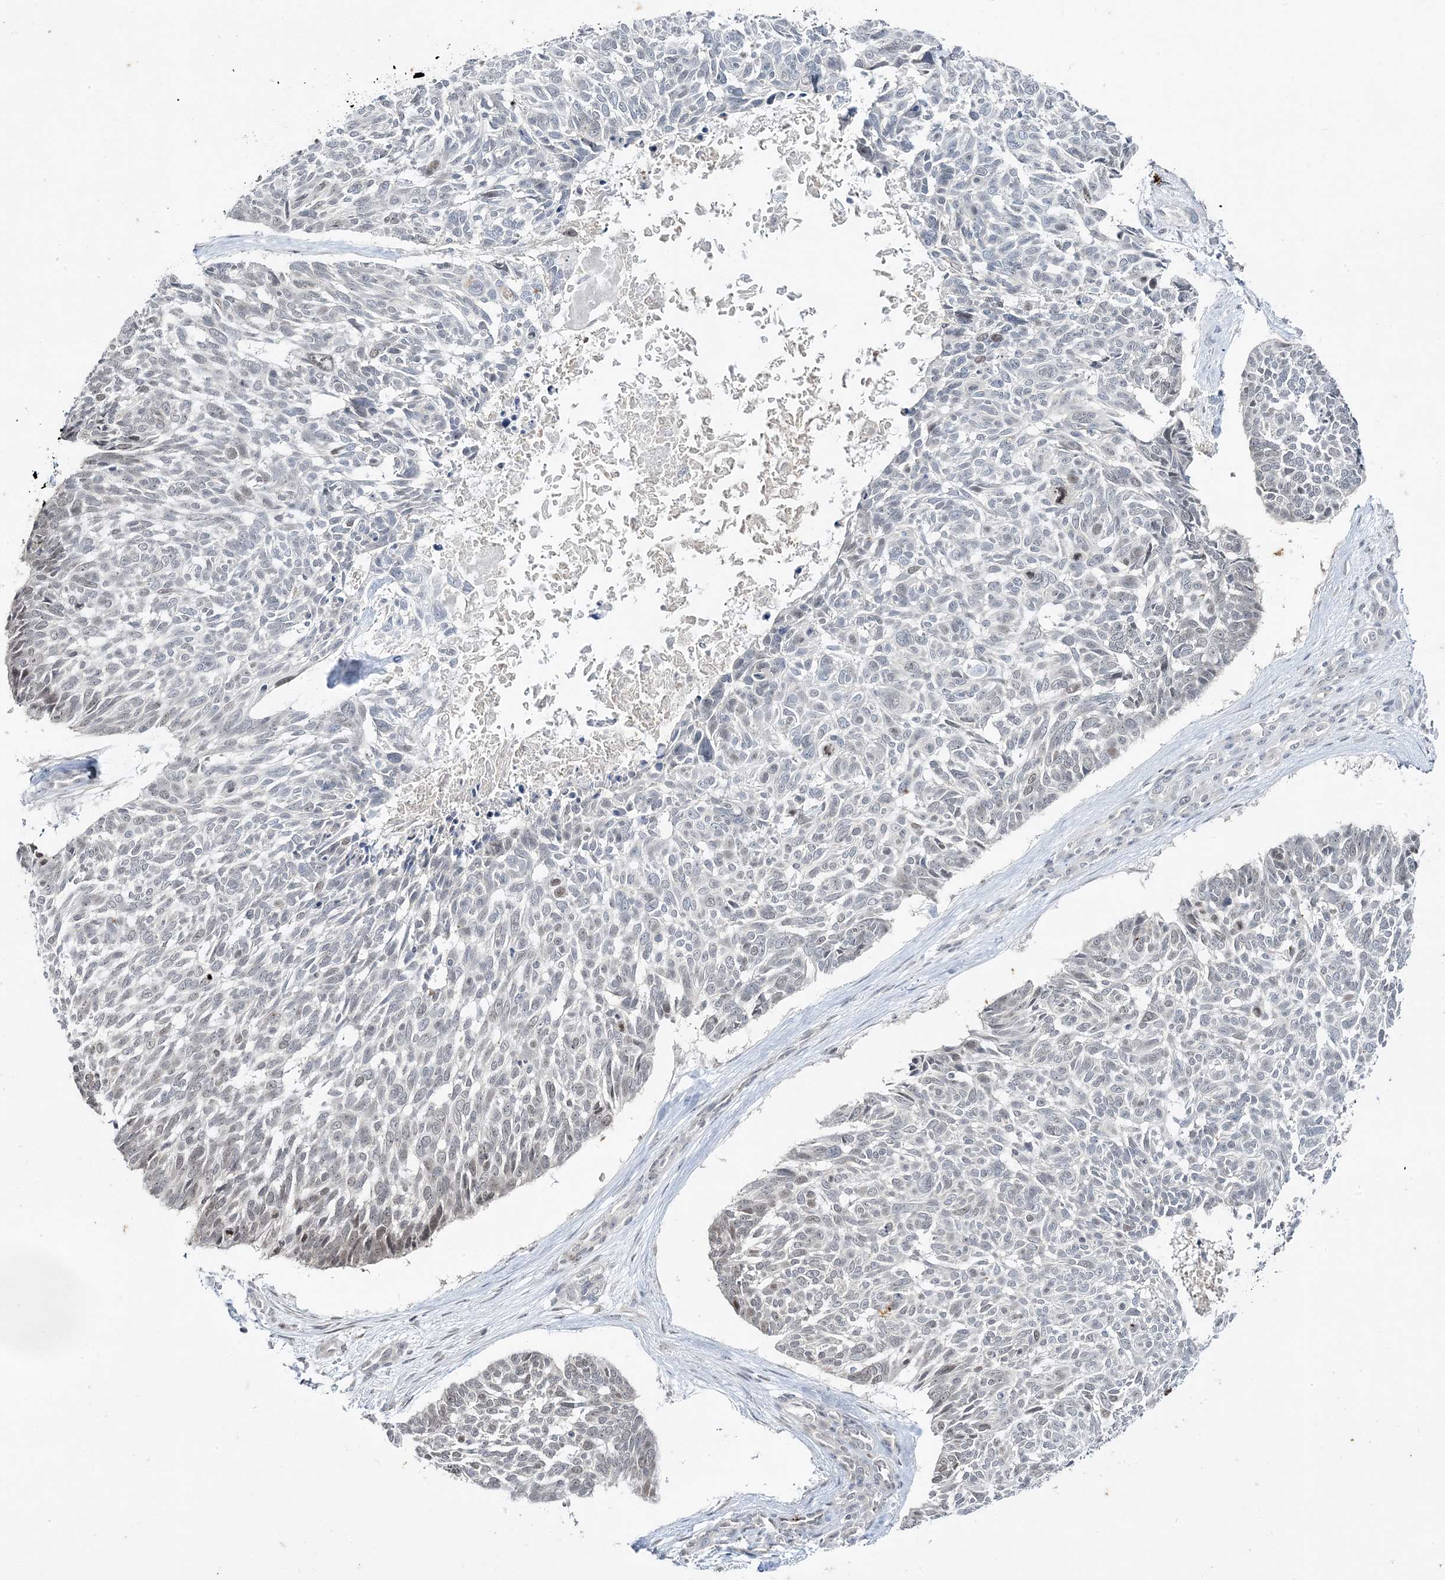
{"staining": {"intensity": "negative", "quantity": "none", "location": "none"}, "tissue": "skin cancer", "cell_type": "Tumor cells", "image_type": "cancer", "snomed": [{"axis": "morphology", "description": "Basal cell carcinoma"}, {"axis": "topography", "description": "Skin"}], "caption": "Immunohistochemistry (IHC) of human skin cancer (basal cell carcinoma) reveals no expression in tumor cells. (DAB (3,3'-diaminobenzidine) immunohistochemistry visualized using brightfield microscopy, high magnification).", "gene": "LEXM", "patient": {"sex": "male", "age": 88}}